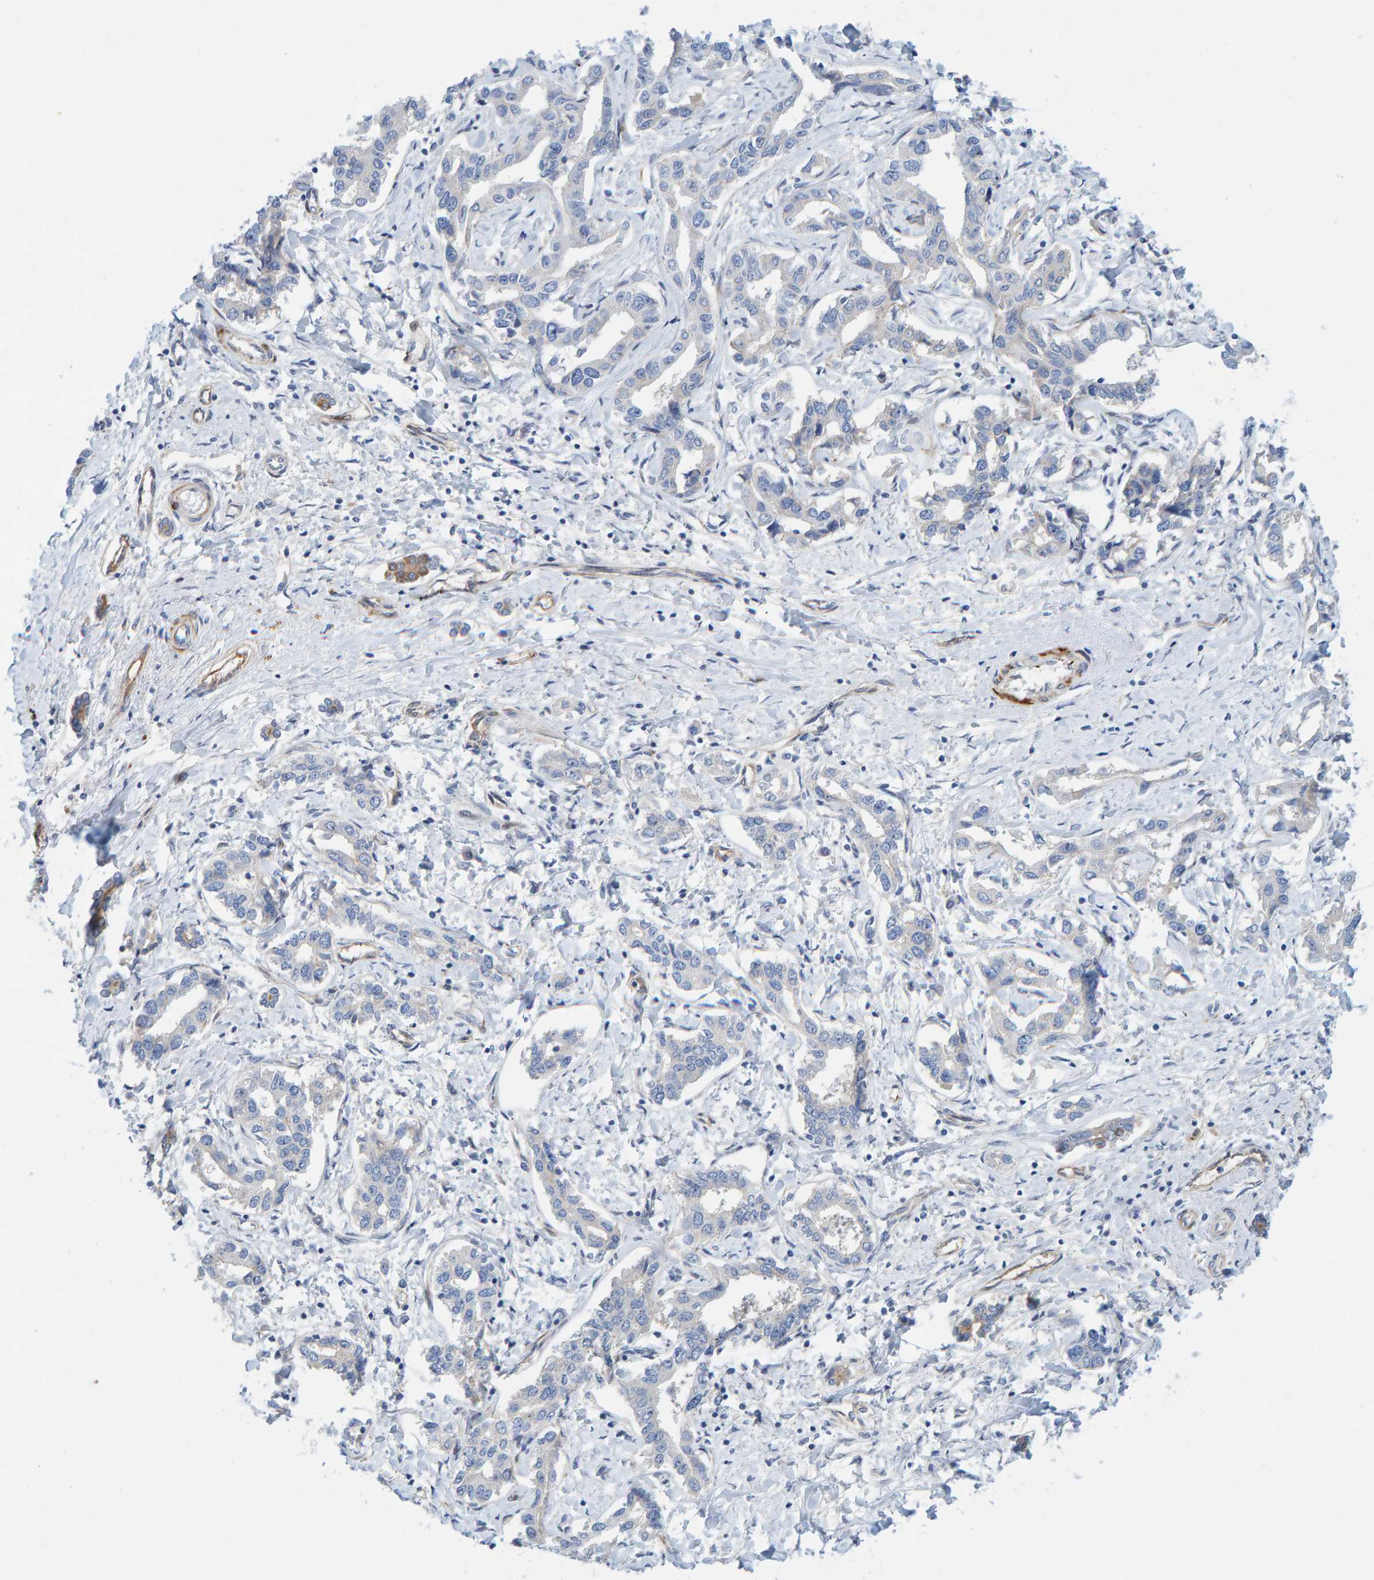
{"staining": {"intensity": "negative", "quantity": "none", "location": "none"}, "tissue": "liver cancer", "cell_type": "Tumor cells", "image_type": "cancer", "snomed": [{"axis": "morphology", "description": "Cholangiocarcinoma"}, {"axis": "topography", "description": "Liver"}], "caption": "IHC image of neoplastic tissue: liver cancer stained with DAB reveals no significant protein expression in tumor cells. Nuclei are stained in blue.", "gene": "POLG2", "patient": {"sex": "male", "age": 59}}